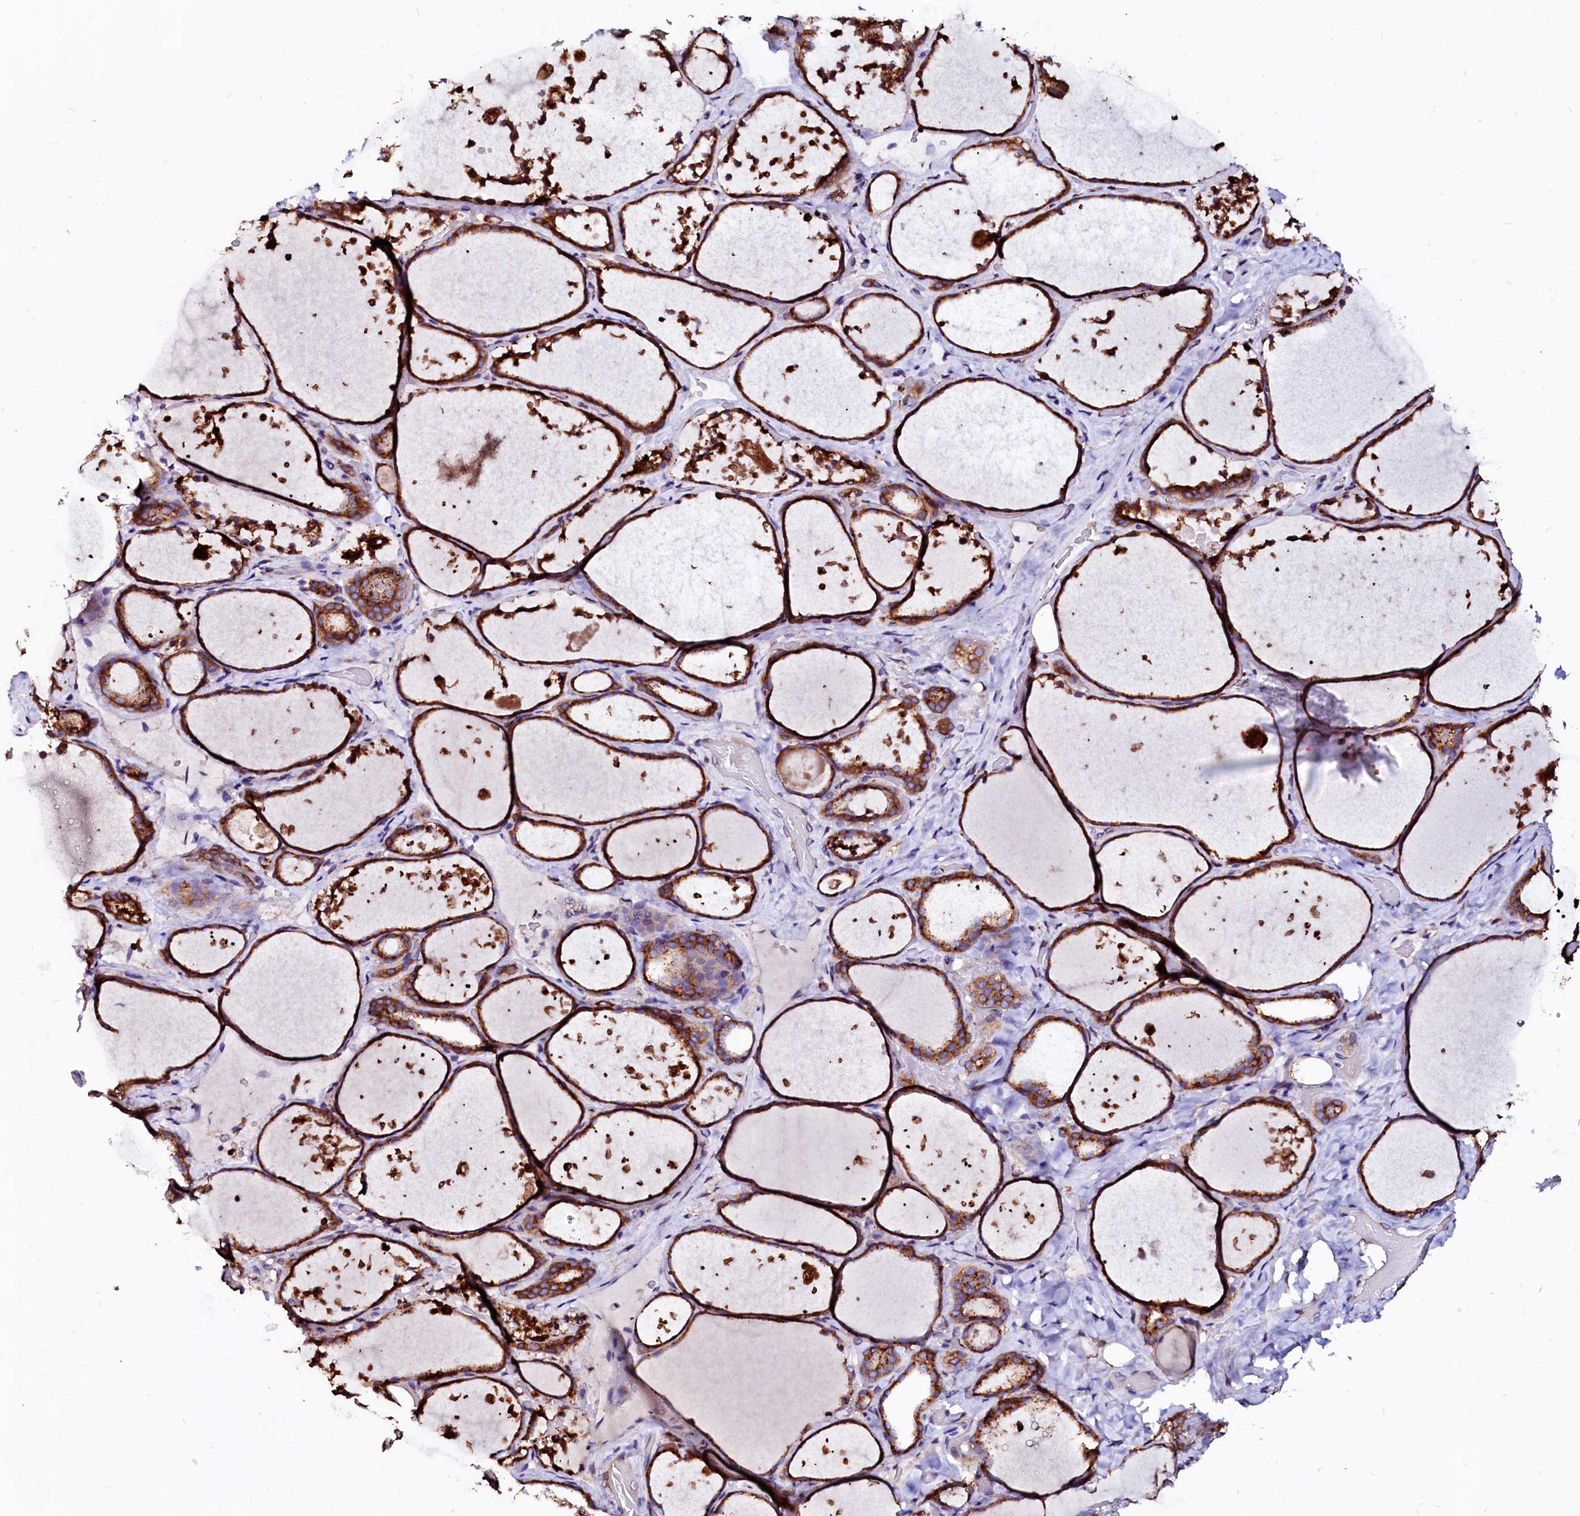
{"staining": {"intensity": "strong", "quantity": ">75%", "location": "cytoplasmic/membranous"}, "tissue": "thyroid gland", "cell_type": "Glandular cells", "image_type": "normal", "snomed": [{"axis": "morphology", "description": "Normal tissue, NOS"}, {"axis": "topography", "description": "Thyroid gland"}], "caption": "DAB immunohistochemical staining of benign human thyroid gland demonstrates strong cytoplasmic/membranous protein staining in about >75% of glandular cells.", "gene": "LMAN1", "patient": {"sex": "female", "age": 44}}